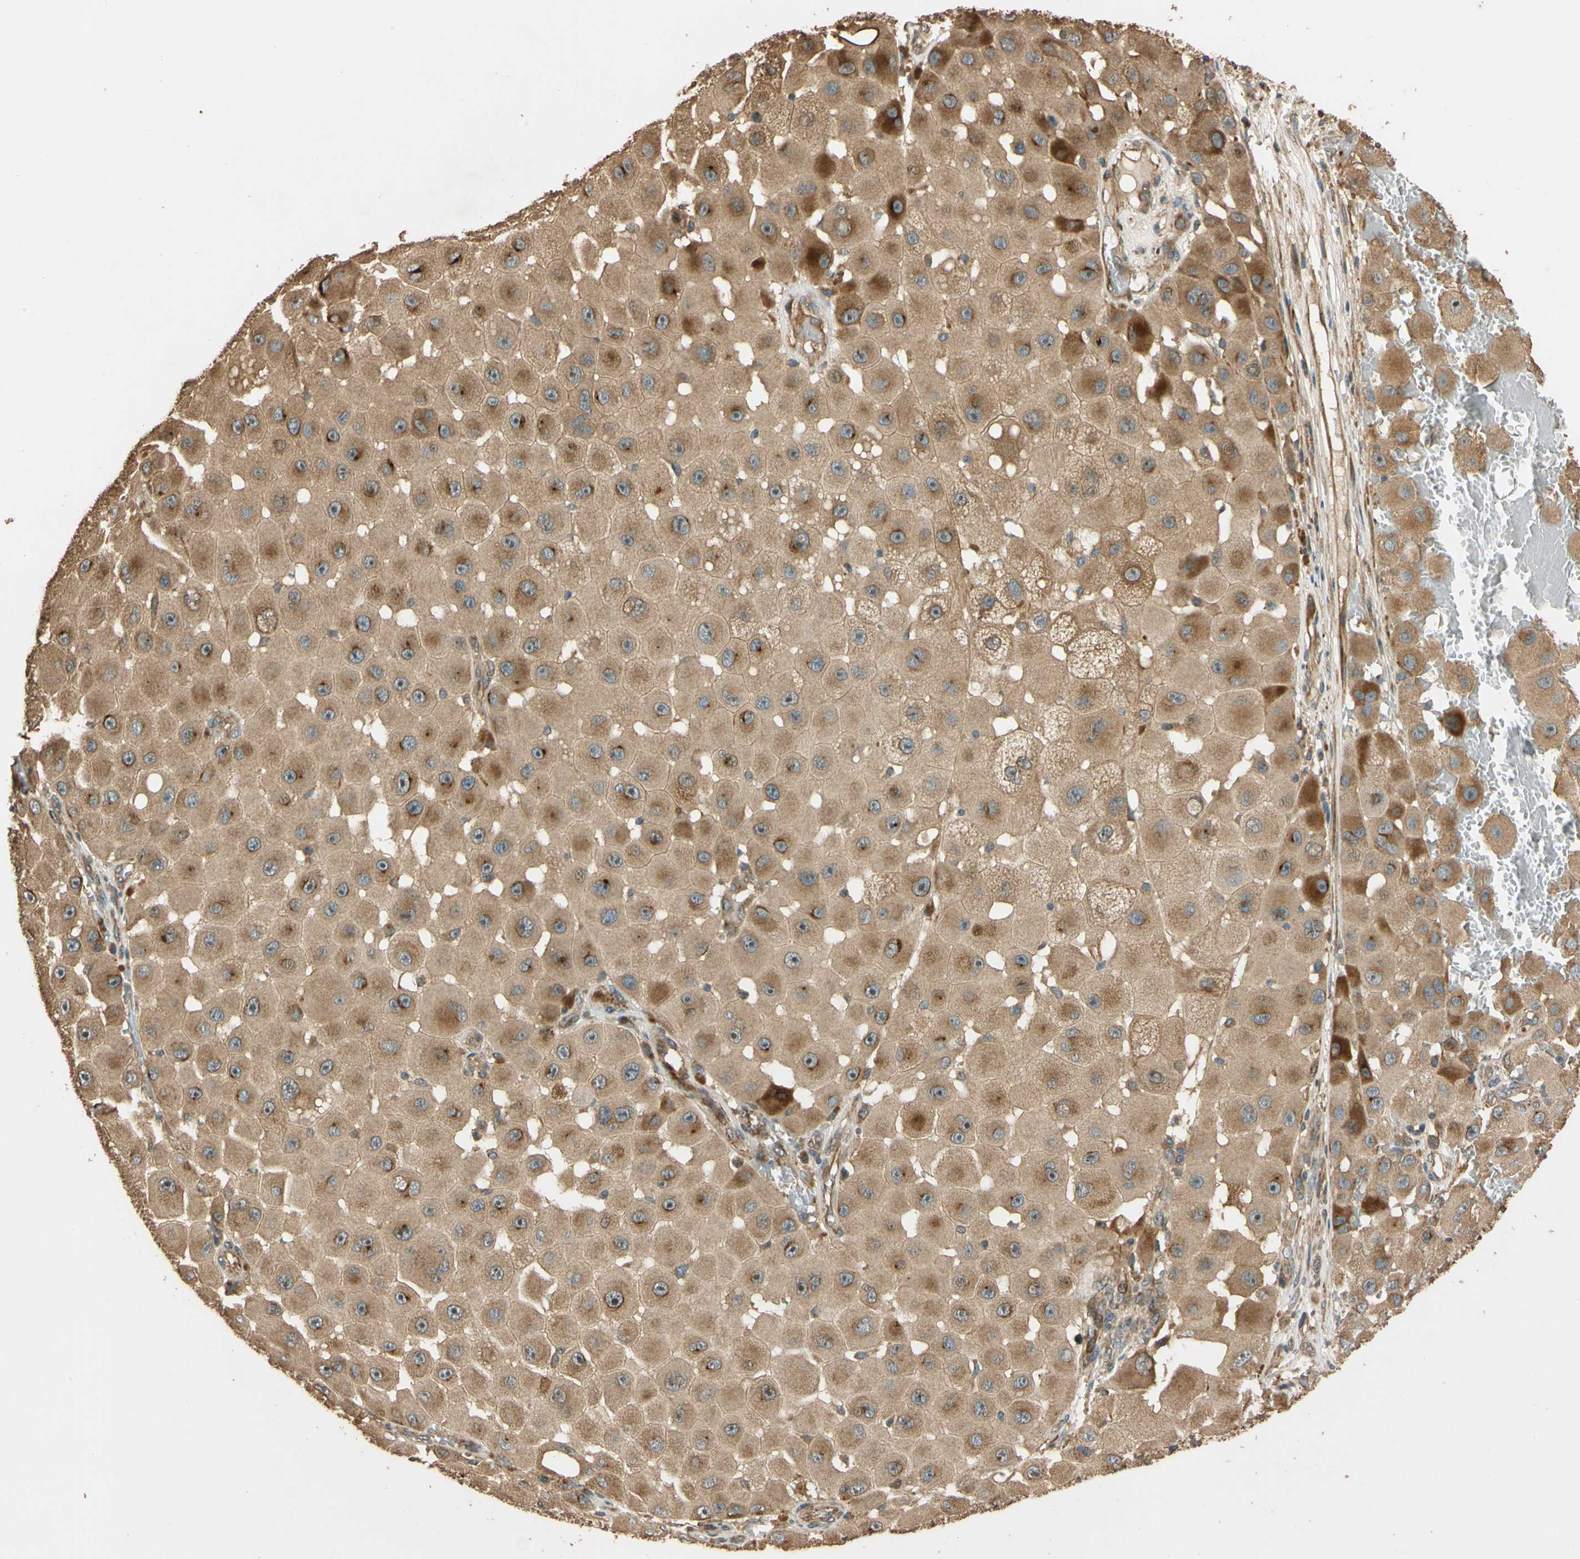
{"staining": {"intensity": "moderate", "quantity": ">75%", "location": "cytoplasmic/membranous"}, "tissue": "melanoma", "cell_type": "Tumor cells", "image_type": "cancer", "snomed": [{"axis": "morphology", "description": "Malignant melanoma, NOS"}, {"axis": "topography", "description": "Skin"}], "caption": "Protein staining of melanoma tissue exhibits moderate cytoplasmic/membranous positivity in about >75% of tumor cells.", "gene": "MGRN1", "patient": {"sex": "female", "age": 81}}